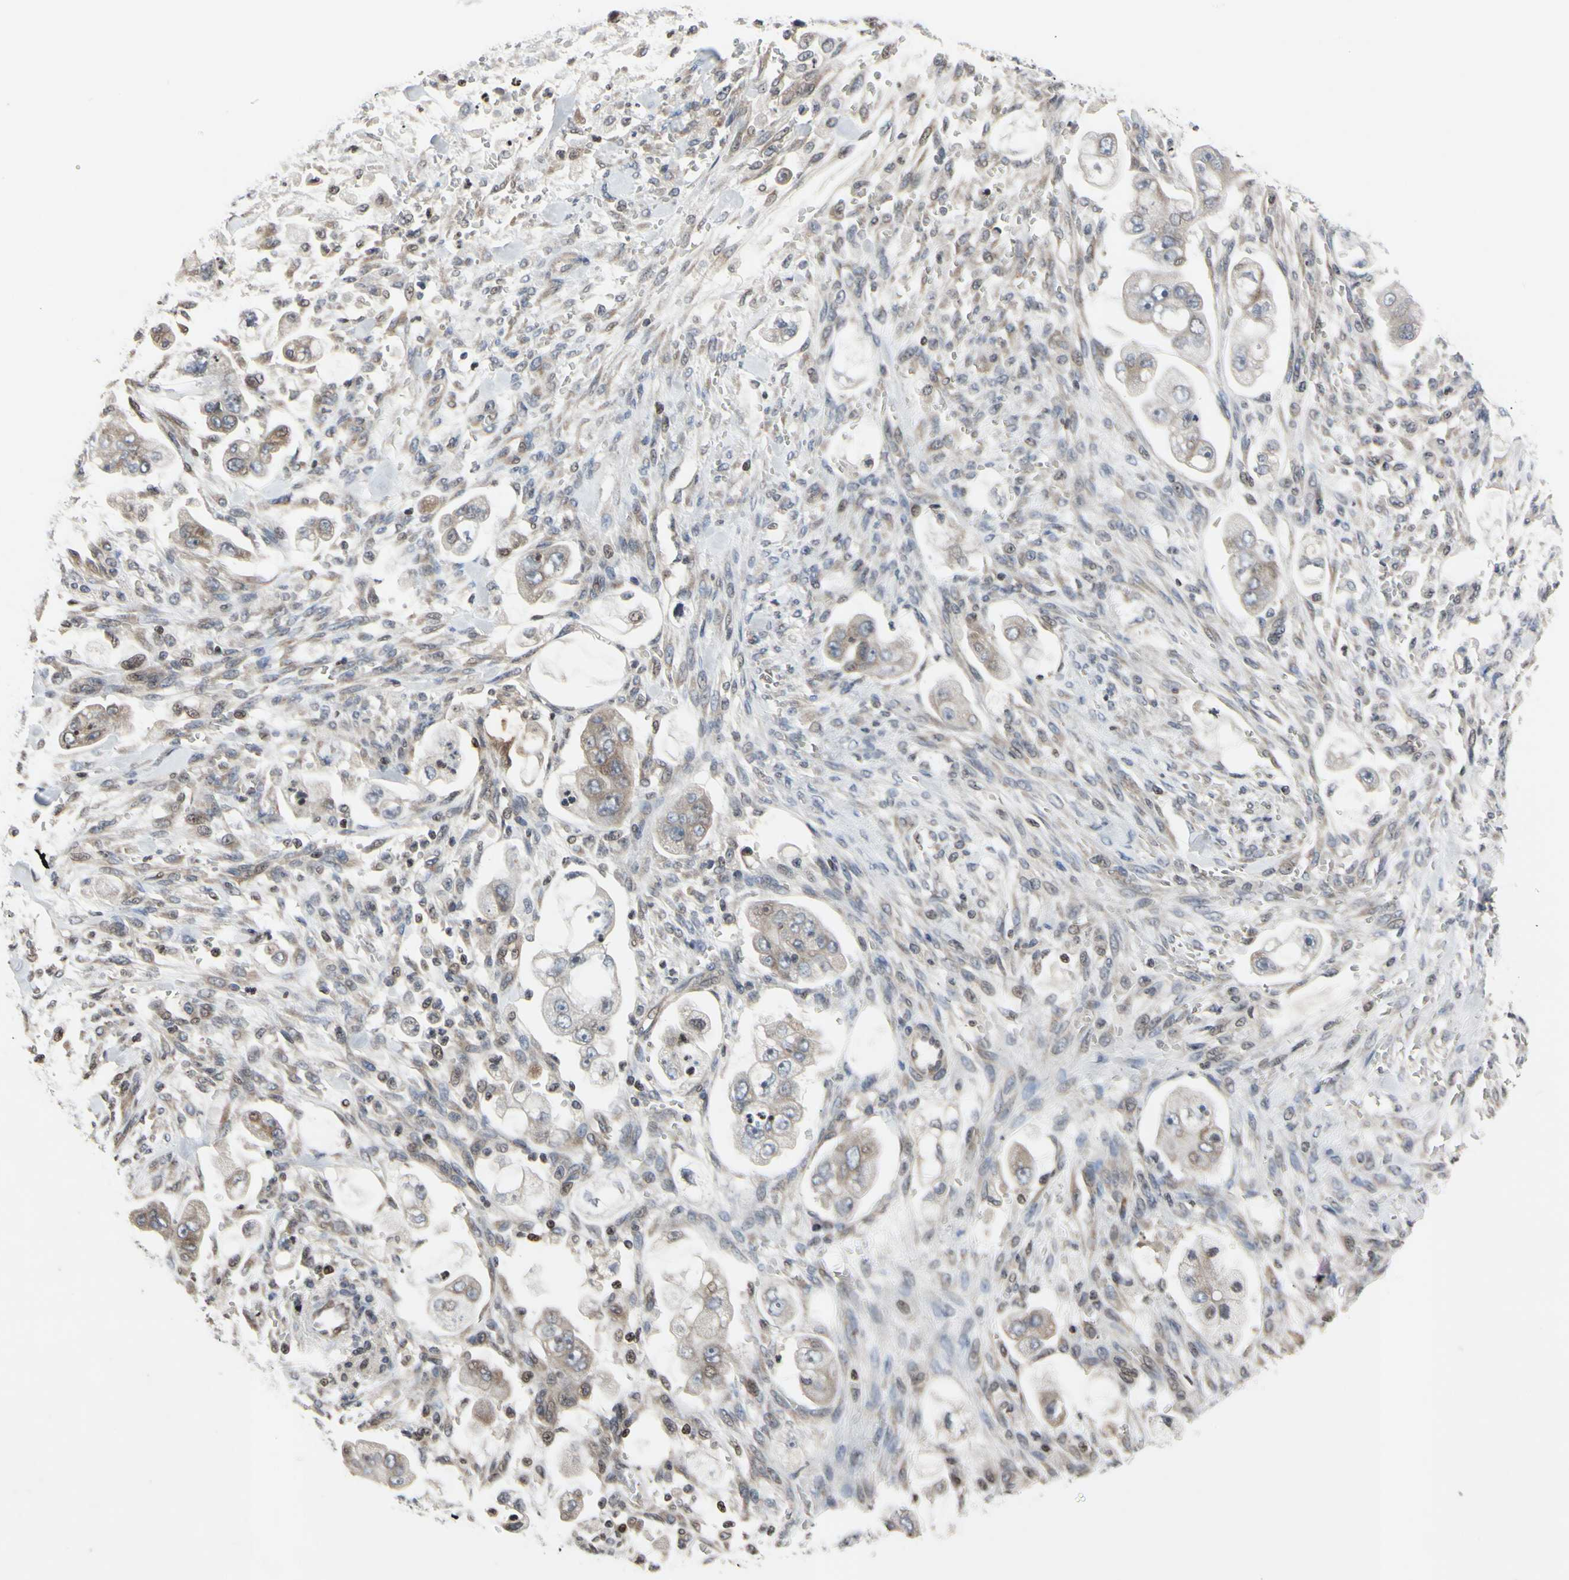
{"staining": {"intensity": "weak", "quantity": "<25%", "location": "cytoplasmic/membranous"}, "tissue": "stomach cancer", "cell_type": "Tumor cells", "image_type": "cancer", "snomed": [{"axis": "morphology", "description": "Adenocarcinoma, NOS"}, {"axis": "topography", "description": "Stomach"}], "caption": "Adenocarcinoma (stomach) was stained to show a protein in brown. There is no significant positivity in tumor cells.", "gene": "ARG1", "patient": {"sex": "male", "age": 62}}